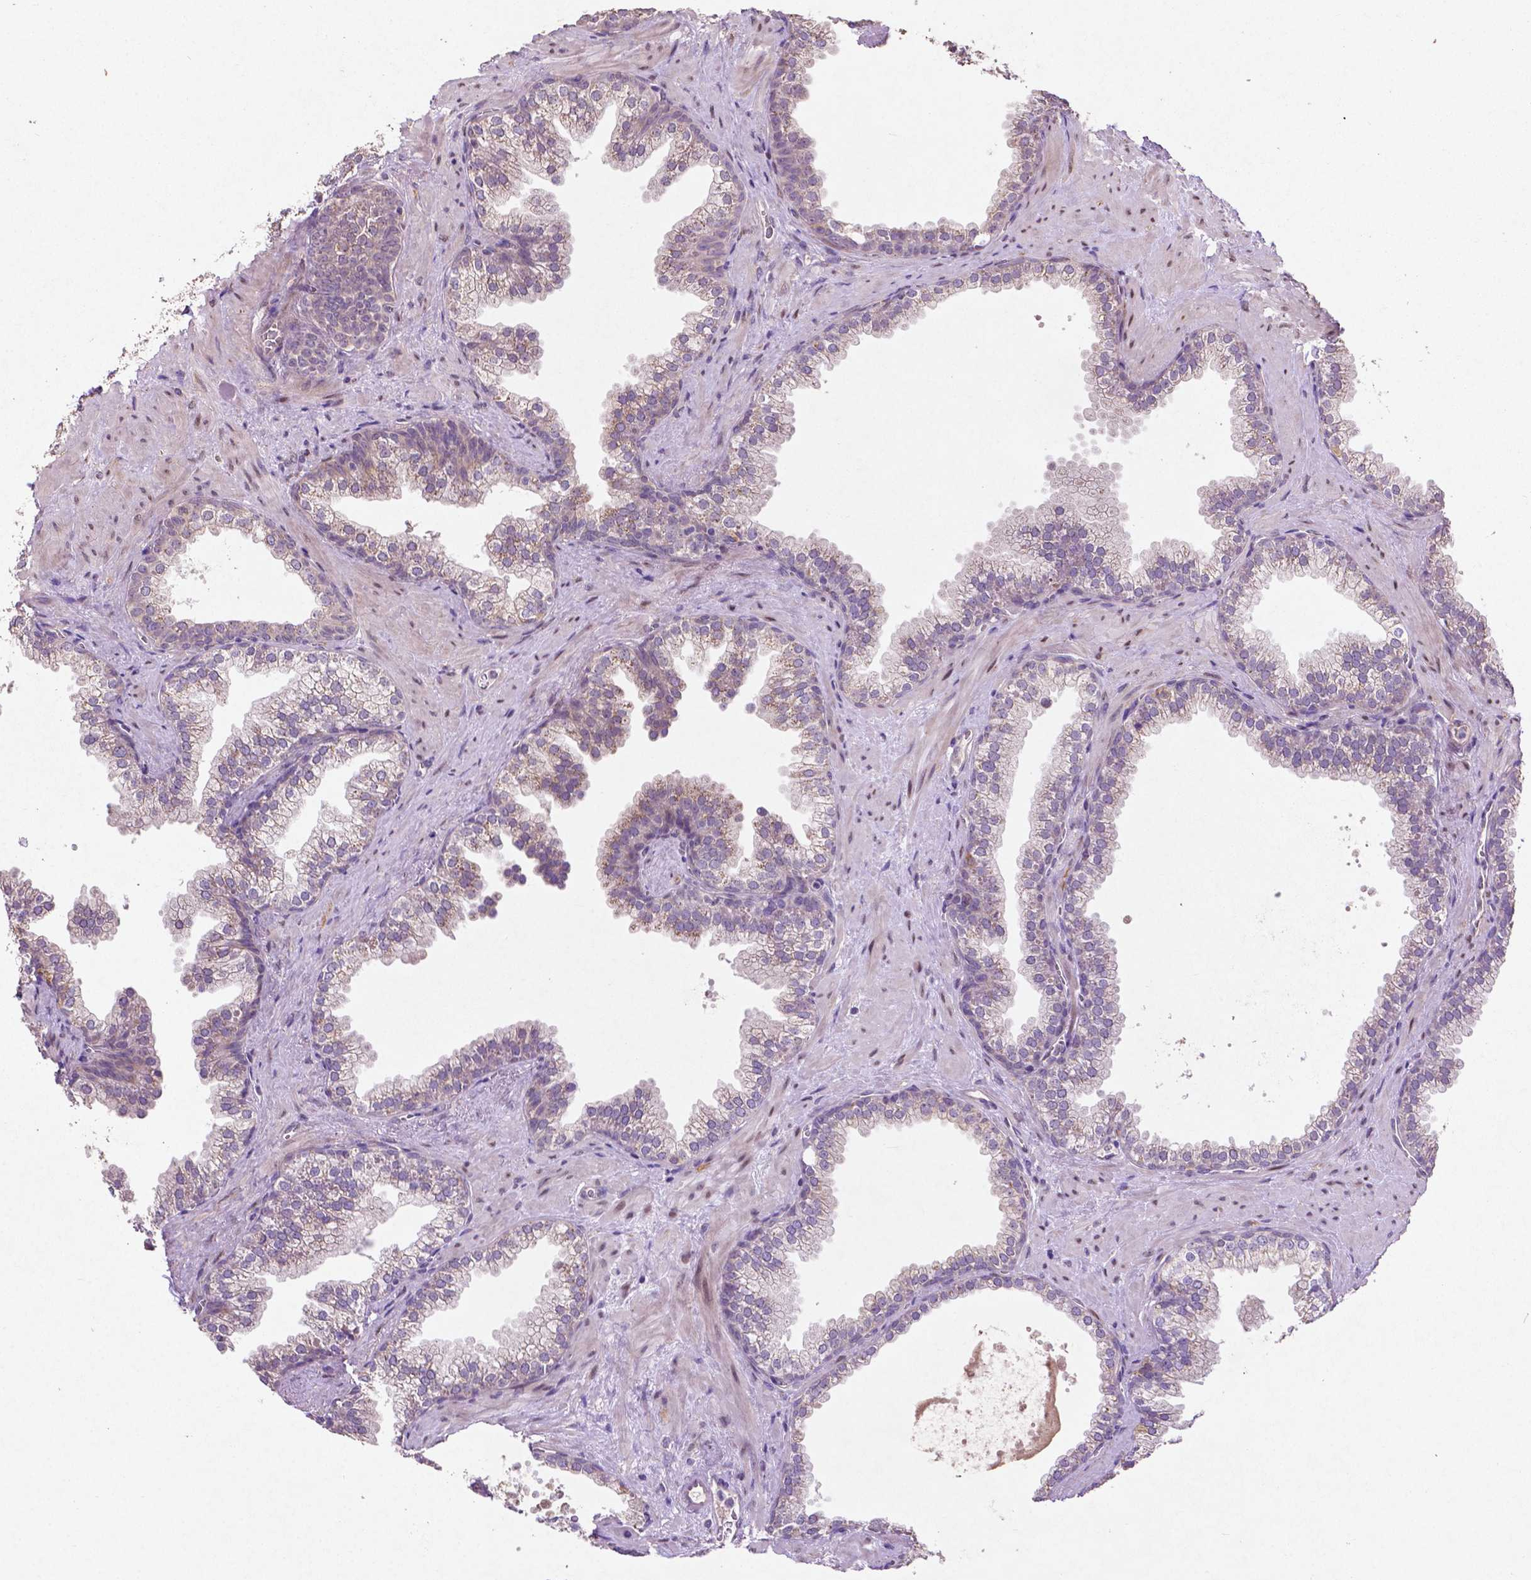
{"staining": {"intensity": "negative", "quantity": "none", "location": "none"}, "tissue": "prostate", "cell_type": "Glandular cells", "image_type": "normal", "snomed": [{"axis": "morphology", "description": "Normal tissue, NOS"}, {"axis": "topography", "description": "Prostate"}], "caption": "Benign prostate was stained to show a protein in brown. There is no significant expression in glandular cells. (DAB immunohistochemistry visualized using brightfield microscopy, high magnification).", "gene": "MBTPS1", "patient": {"sex": "male", "age": 79}}